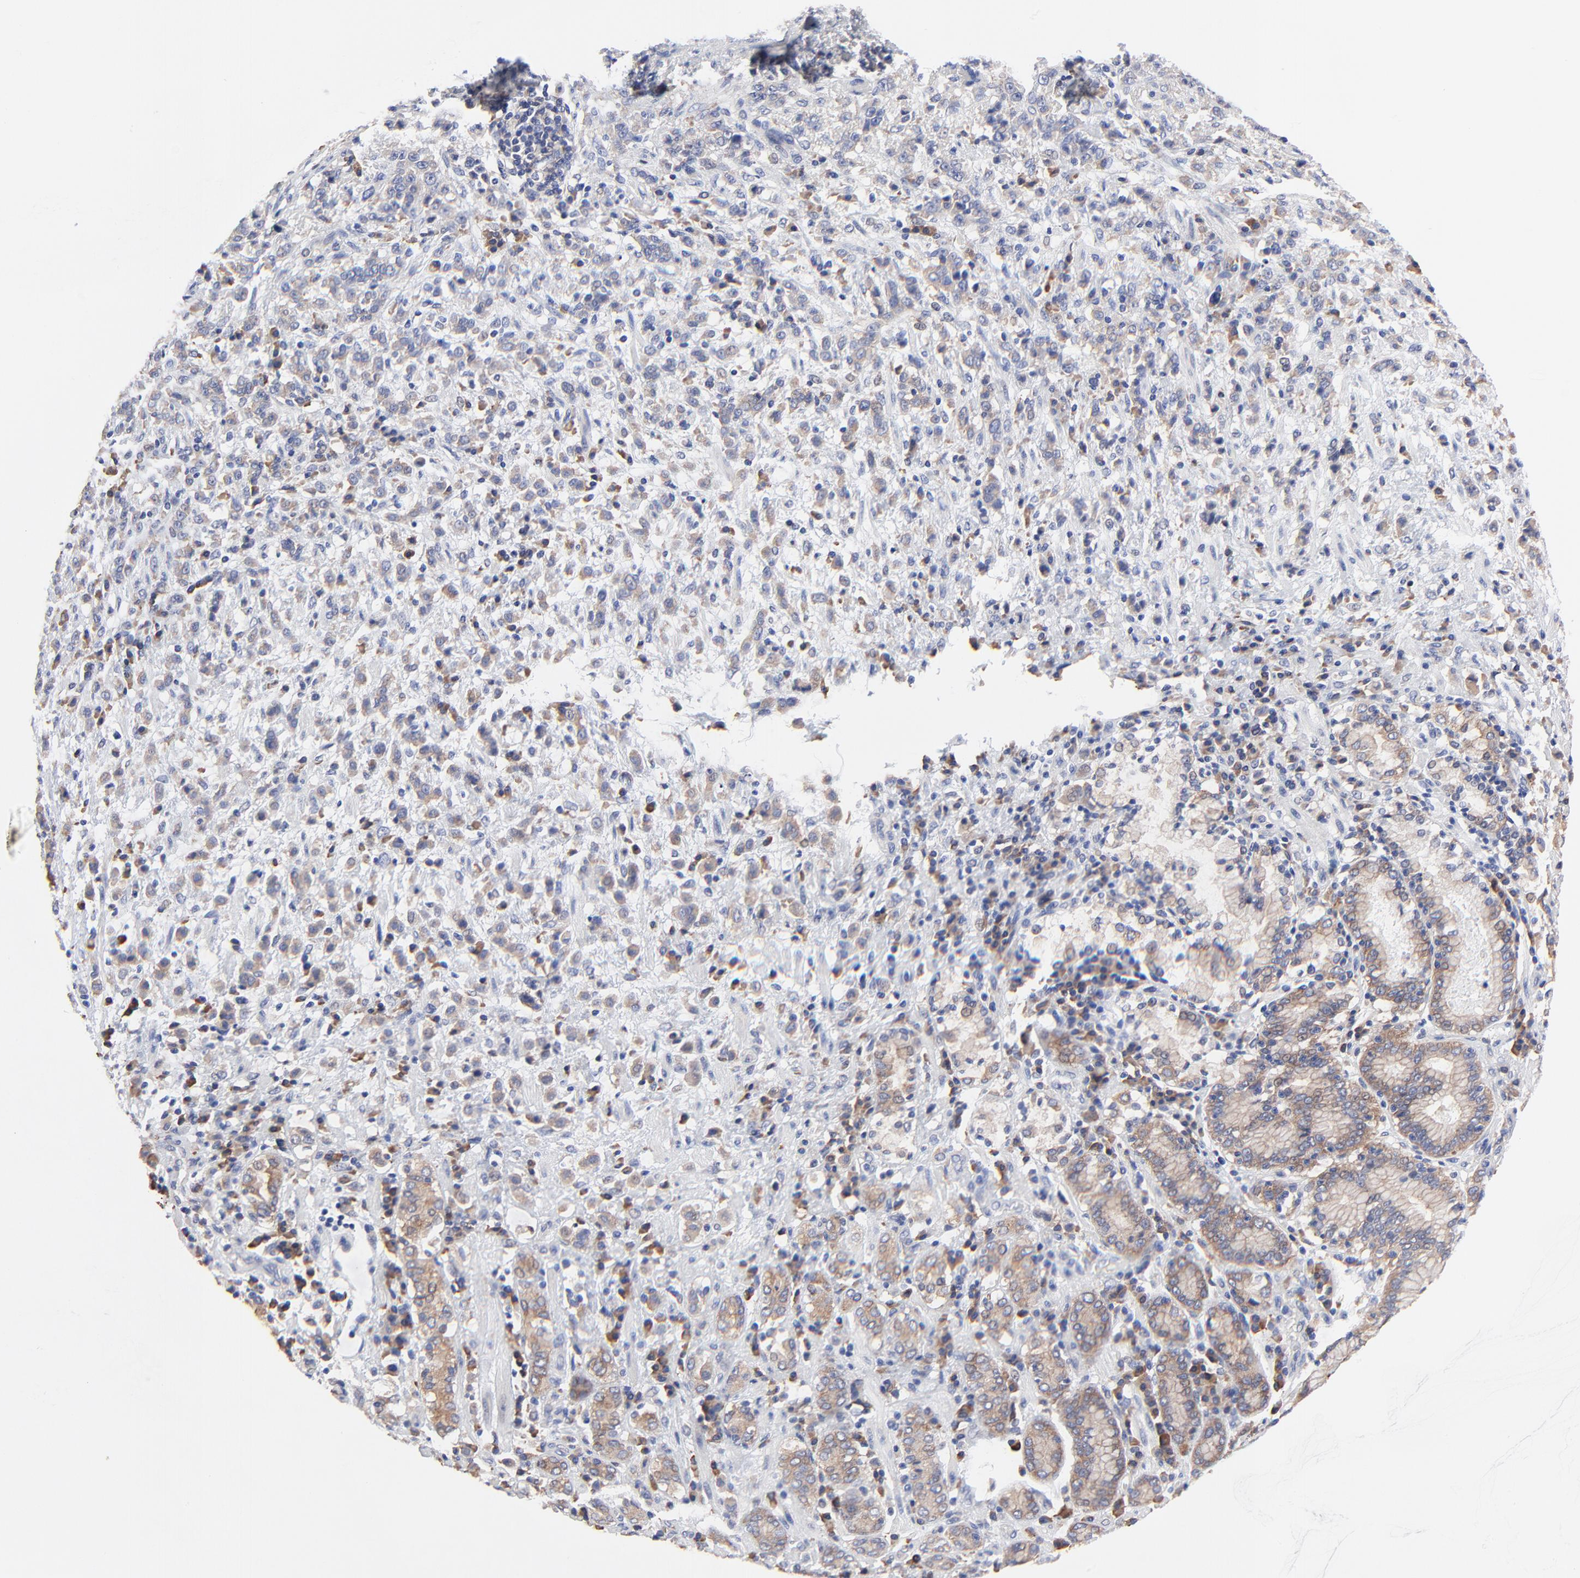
{"staining": {"intensity": "weak", "quantity": "<25%", "location": "cytoplasmic/membranous"}, "tissue": "stomach cancer", "cell_type": "Tumor cells", "image_type": "cancer", "snomed": [{"axis": "morphology", "description": "Adenocarcinoma, NOS"}, {"axis": "topography", "description": "Stomach, lower"}], "caption": "This is an immunohistochemistry (IHC) micrograph of human stomach cancer. There is no expression in tumor cells.", "gene": "PPFIBP2", "patient": {"sex": "male", "age": 88}}